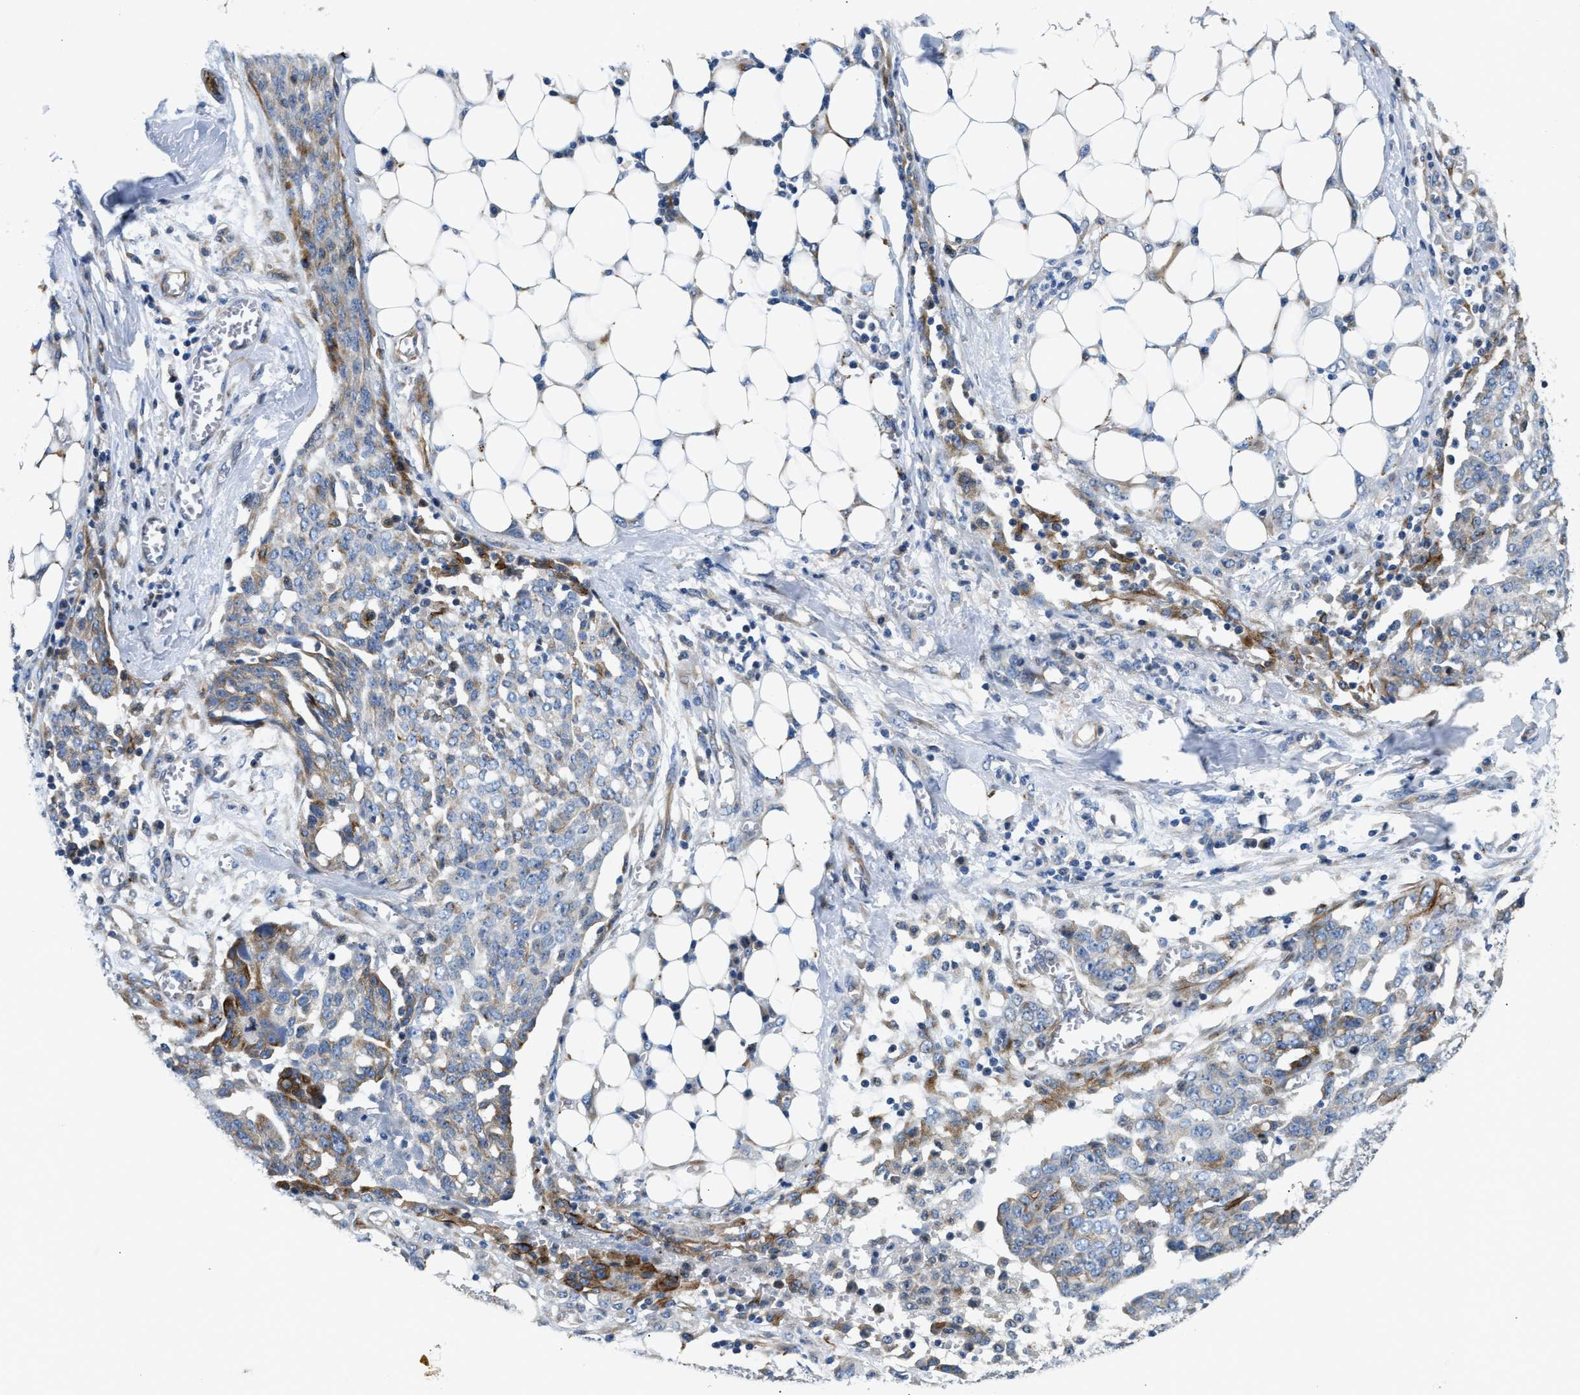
{"staining": {"intensity": "moderate", "quantity": "<25%", "location": "cytoplasmic/membranous"}, "tissue": "ovarian cancer", "cell_type": "Tumor cells", "image_type": "cancer", "snomed": [{"axis": "morphology", "description": "Cystadenocarcinoma, serous, NOS"}, {"axis": "topography", "description": "Soft tissue"}, {"axis": "topography", "description": "Ovary"}], "caption": "DAB immunohistochemical staining of ovarian cancer (serous cystadenocarcinoma) reveals moderate cytoplasmic/membranous protein staining in approximately <25% of tumor cells.", "gene": "IL17RC", "patient": {"sex": "female", "age": 57}}